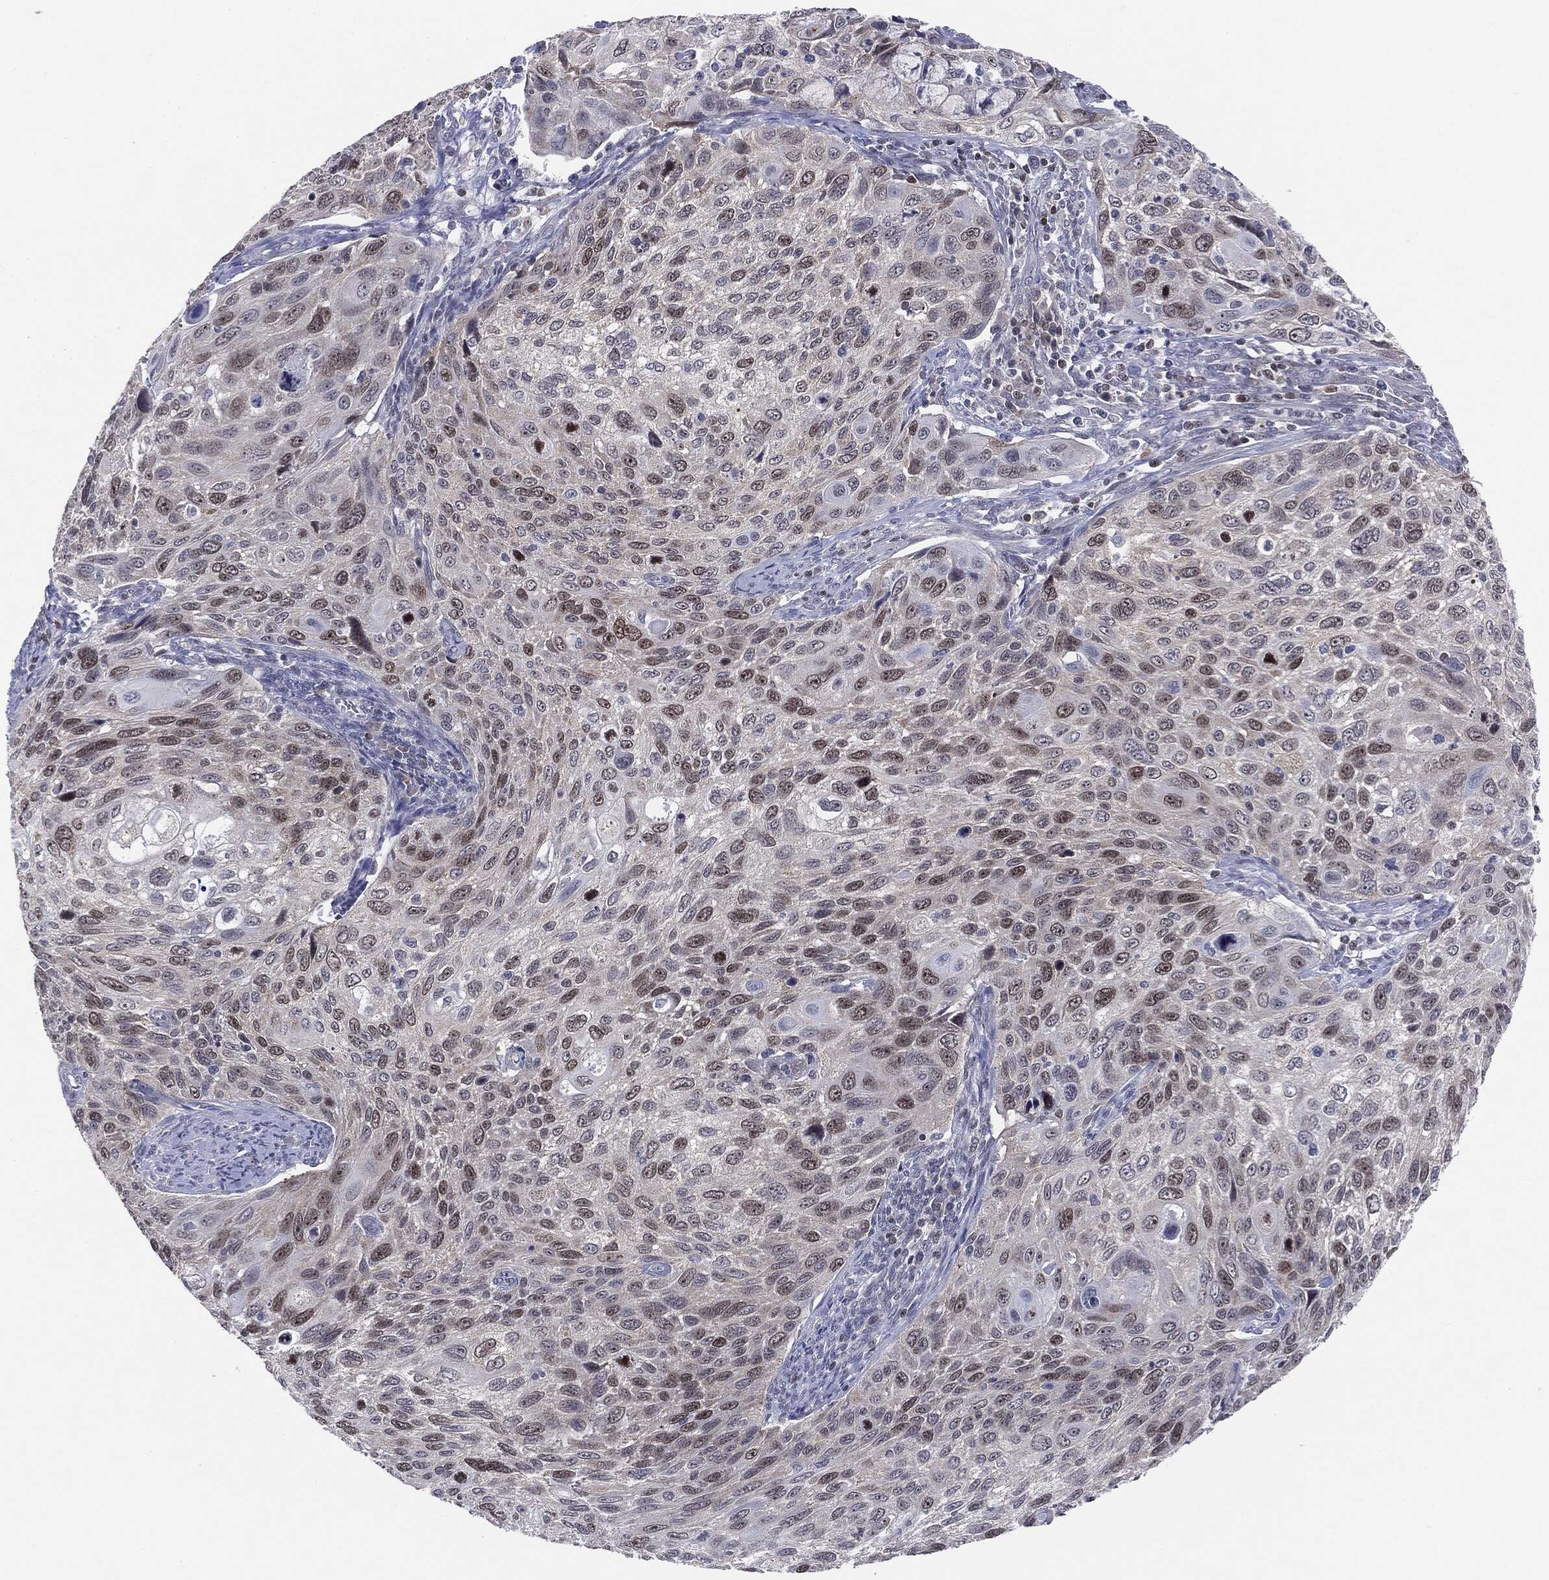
{"staining": {"intensity": "moderate", "quantity": "<25%", "location": "nuclear"}, "tissue": "cervical cancer", "cell_type": "Tumor cells", "image_type": "cancer", "snomed": [{"axis": "morphology", "description": "Squamous cell carcinoma, NOS"}, {"axis": "topography", "description": "Cervix"}], "caption": "Squamous cell carcinoma (cervical) stained with DAB immunohistochemistry (IHC) exhibits low levels of moderate nuclear expression in about <25% of tumor cells.", "gene": "KIF2C", "patient": {"sex": "female", "age": 70}}